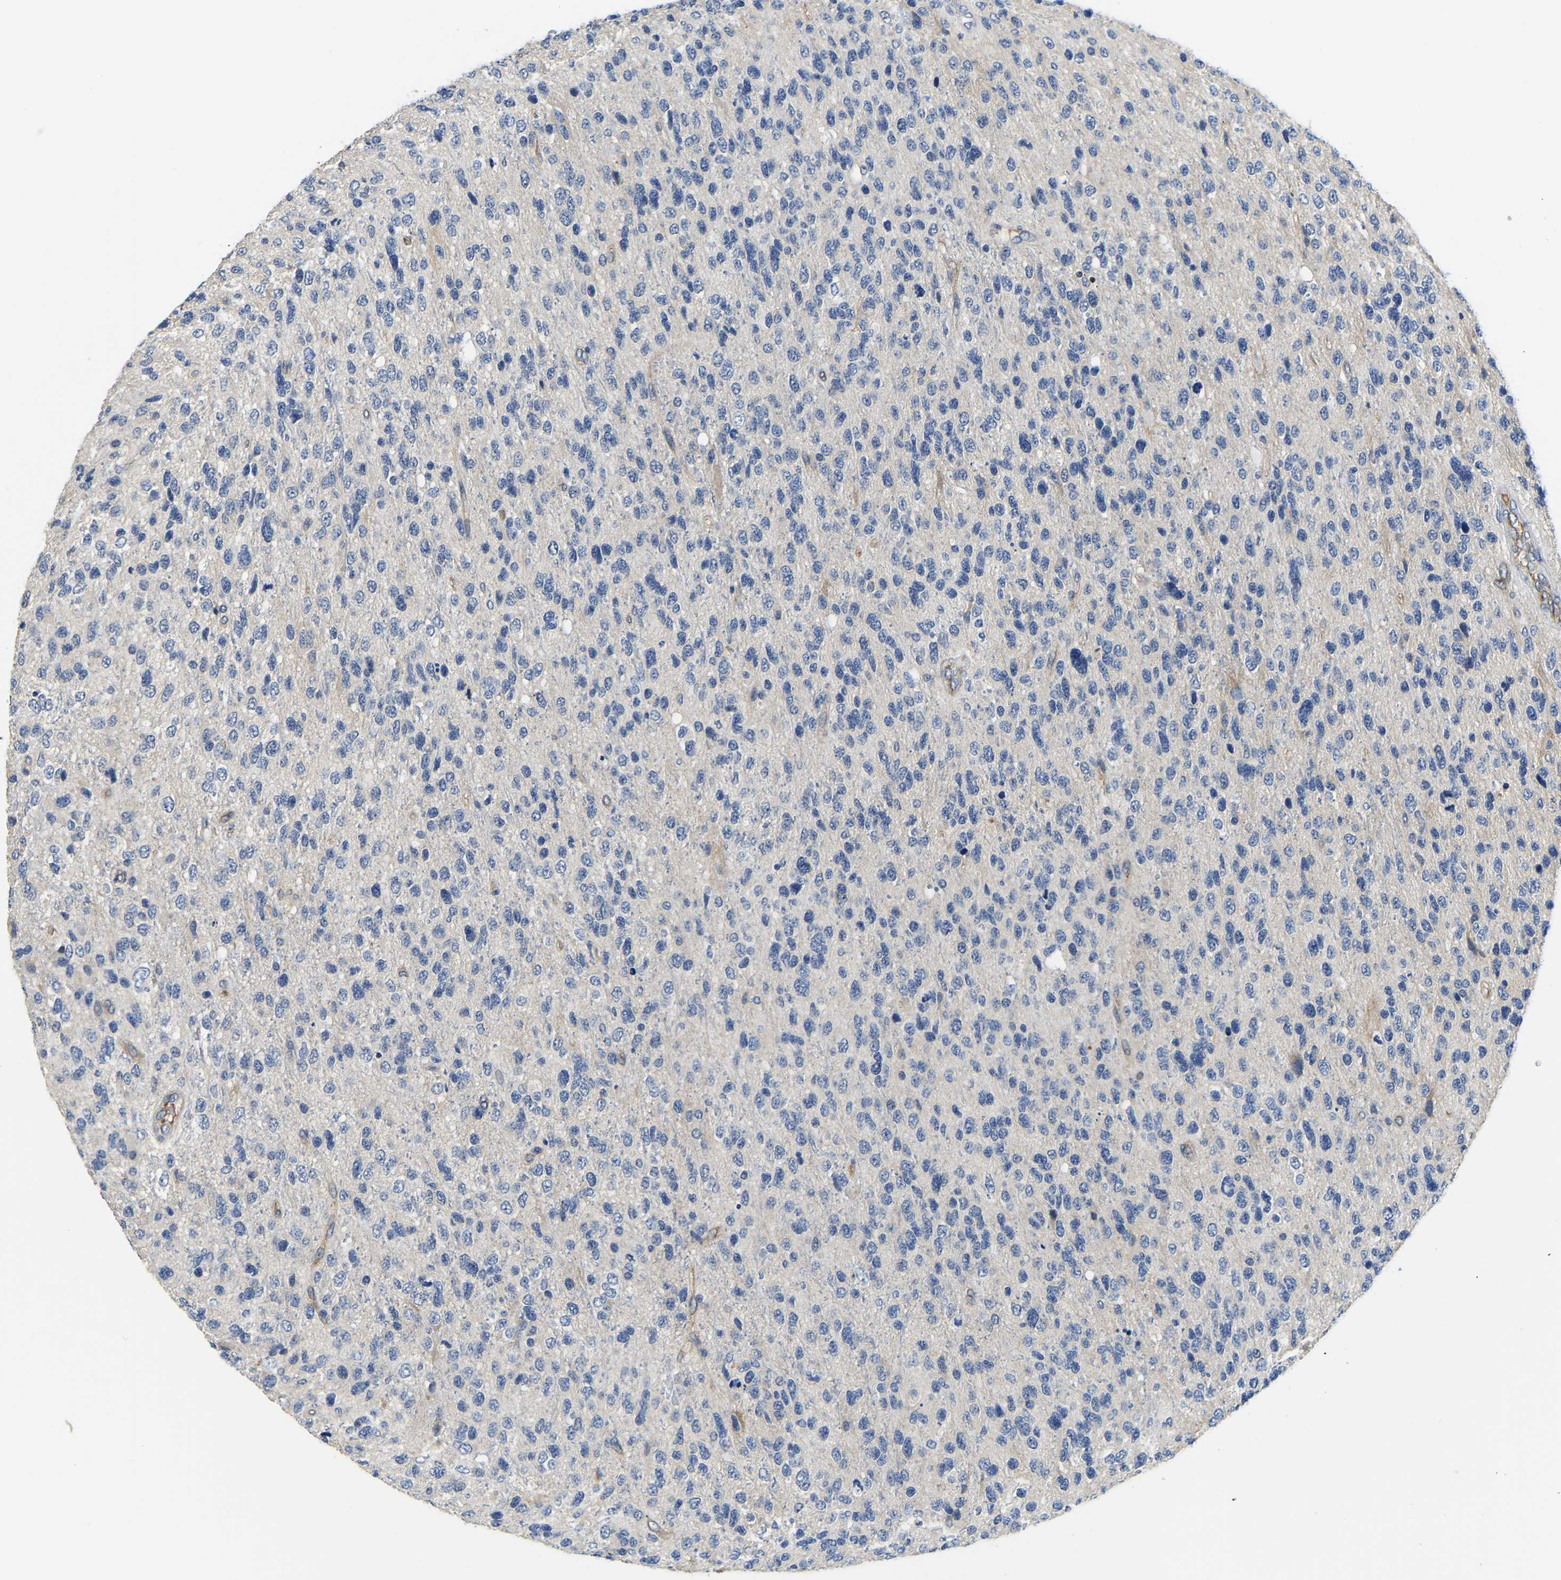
{"staining": {"intensity": "negative", "quantity": "none", "location": "none"}, "tissue": "glioma", "cell_type": "Tumor cells", "image_type": "cancer", "snomed": [{"axis": "morphology", "description": "Glioma, malignant, High grade"}, {"axis": "topography", "description": "Brain"}], "caption": "DAB immunohistochemical staining of human malignant high-grade glioma demonstrates no significant positivity in tumor cells.", "gene": "ITGA2", "patient": {"sex": "female", "age": 58}}